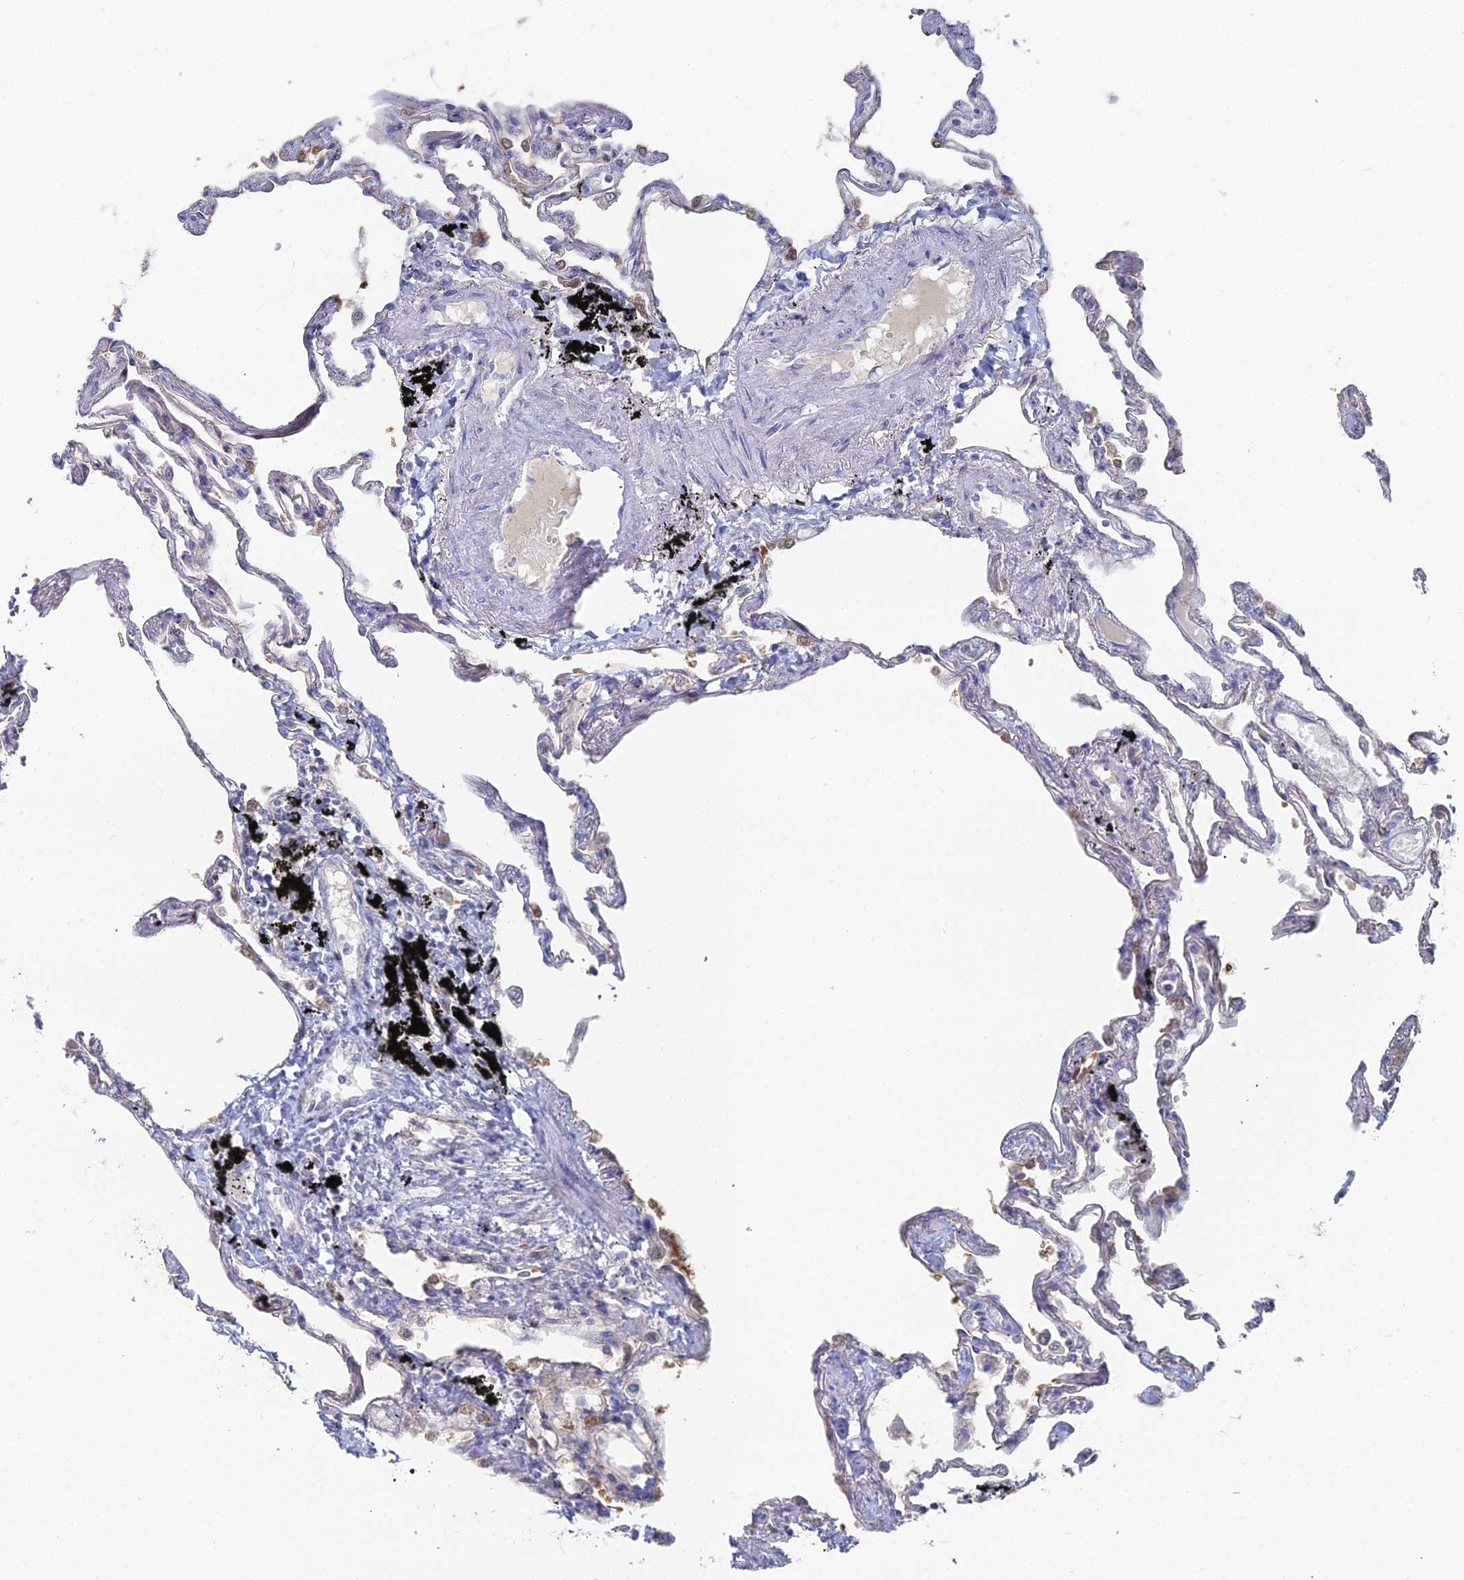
{"staining": {"intensity": "negative", "quantity": "none", "location": "none"}, "tissue": "lung", "cell_type": "Alveolar cells", "image_type": "normal", "snomed": [{"axis": "morphology", "description": "Normal tissue, NOS"}, {"axis": "topography", "description": "Lung"}], "caption": "IHC photomicrograph of unremarkable lung: lung stained with DAB (3,3'-diaminobenzidine) demonstrates no significant protein expression in alveolar cells. (Brightfield microscopy of DAB IHC at high magnification).", "gene": "THAP4", "patient": {"sex": "female", "age": 67}}